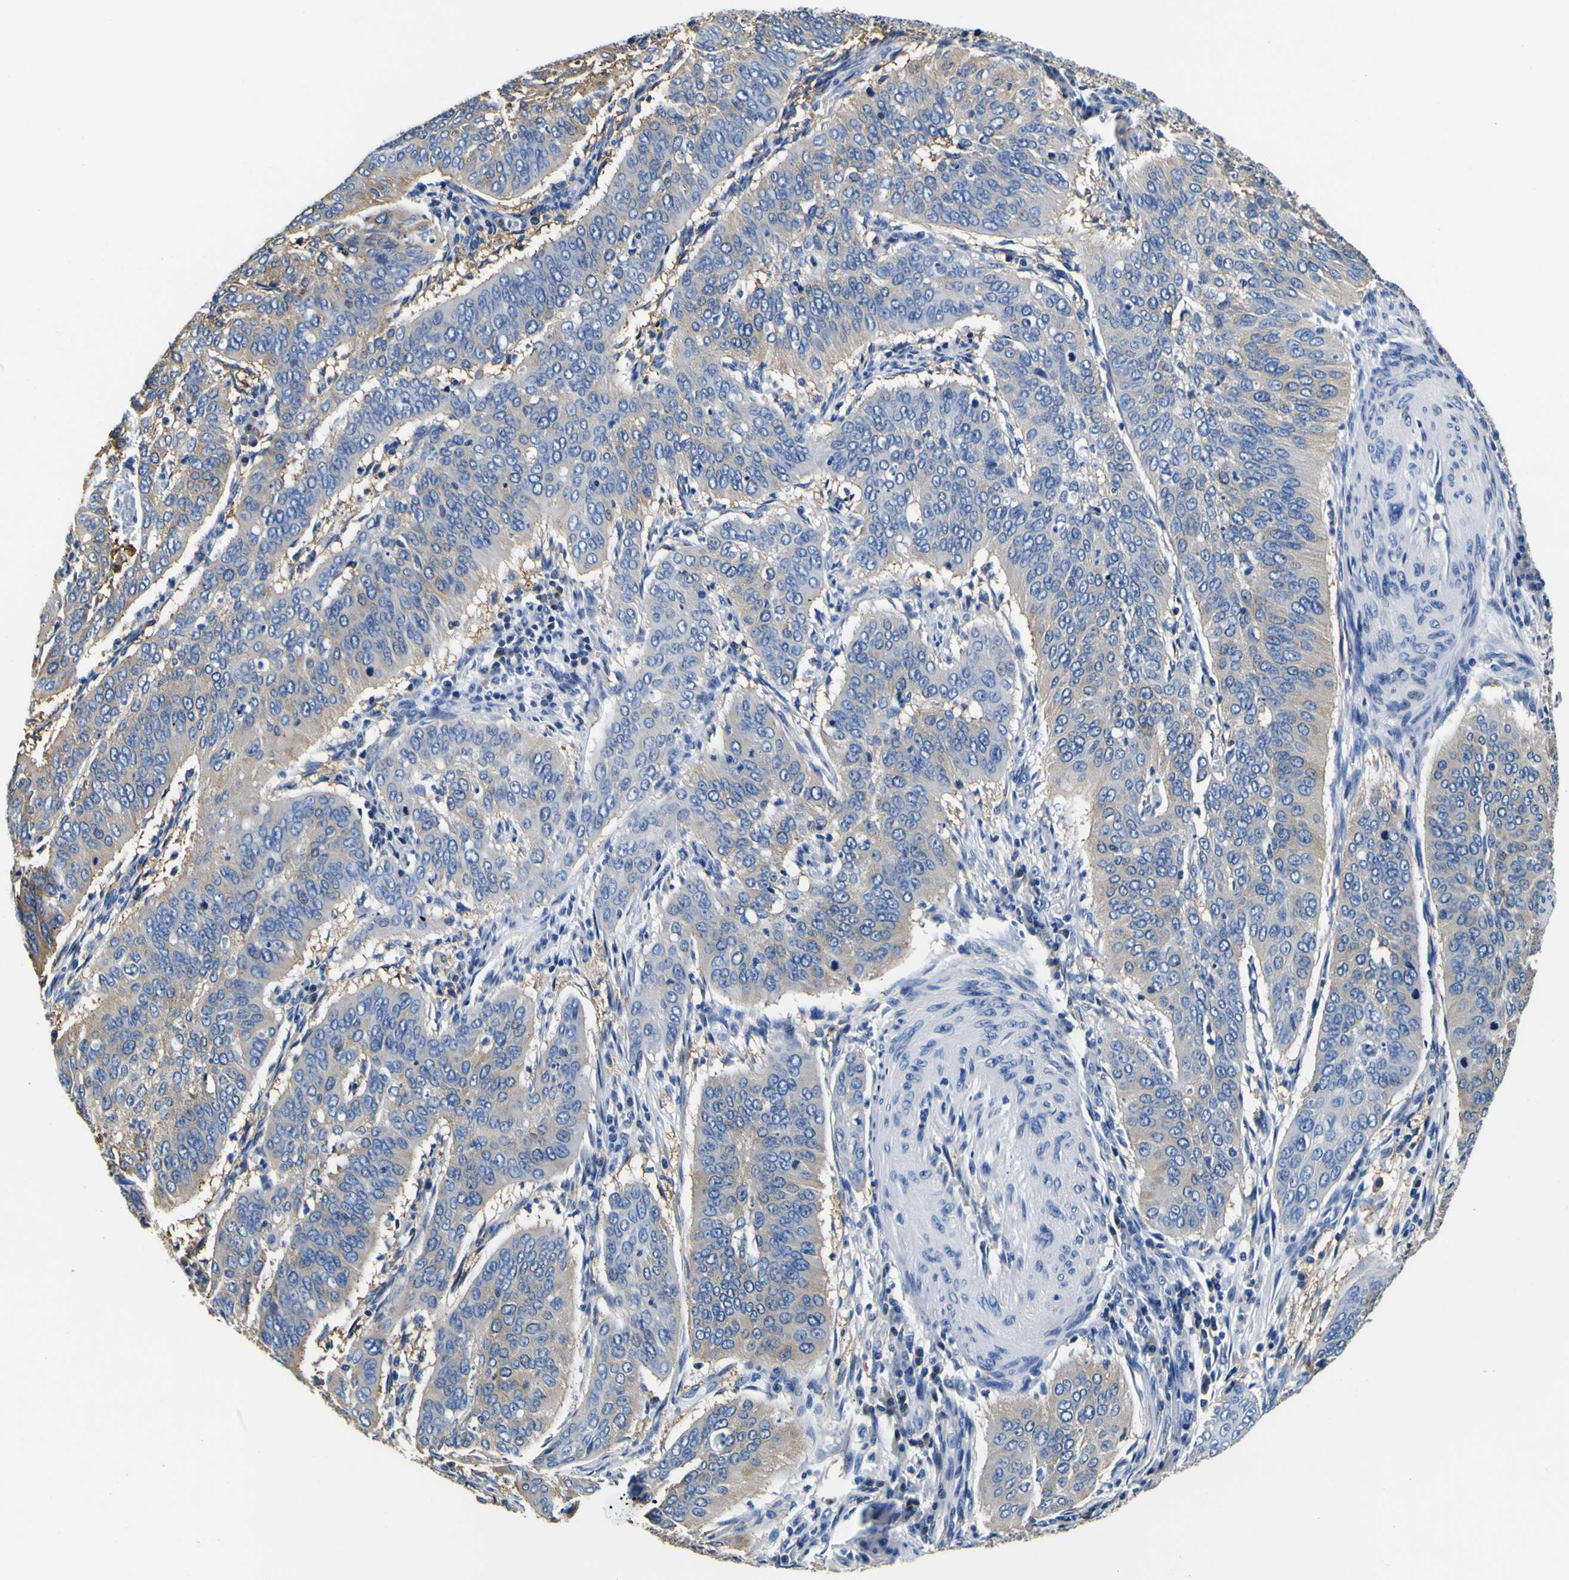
{"staining": {"intensity": "weak", "quantity": ">75%", "location": "cytoplasmic/membranous"}, "tissue": "cervical cancer", "cell_type": "Tumor cells", "image_type": "cancer", "snomed": [{"axis": "morphology", "description": "Normal tissue, NOS"}, {"axis": "morphology", "description": "Squamous cell carcinoma, NOS"}, {"axis": "topography", "description": "Cervix"}], "caption": "IHC image of squamous cell carcinoma (cervical) stained for a protein (brown), which displays low levels of weak cytoplasmic/membranous expression in about >75% of tumor cells.", "gene": "TUBA1B", "patient": {"sex": "female", "age": 39}}